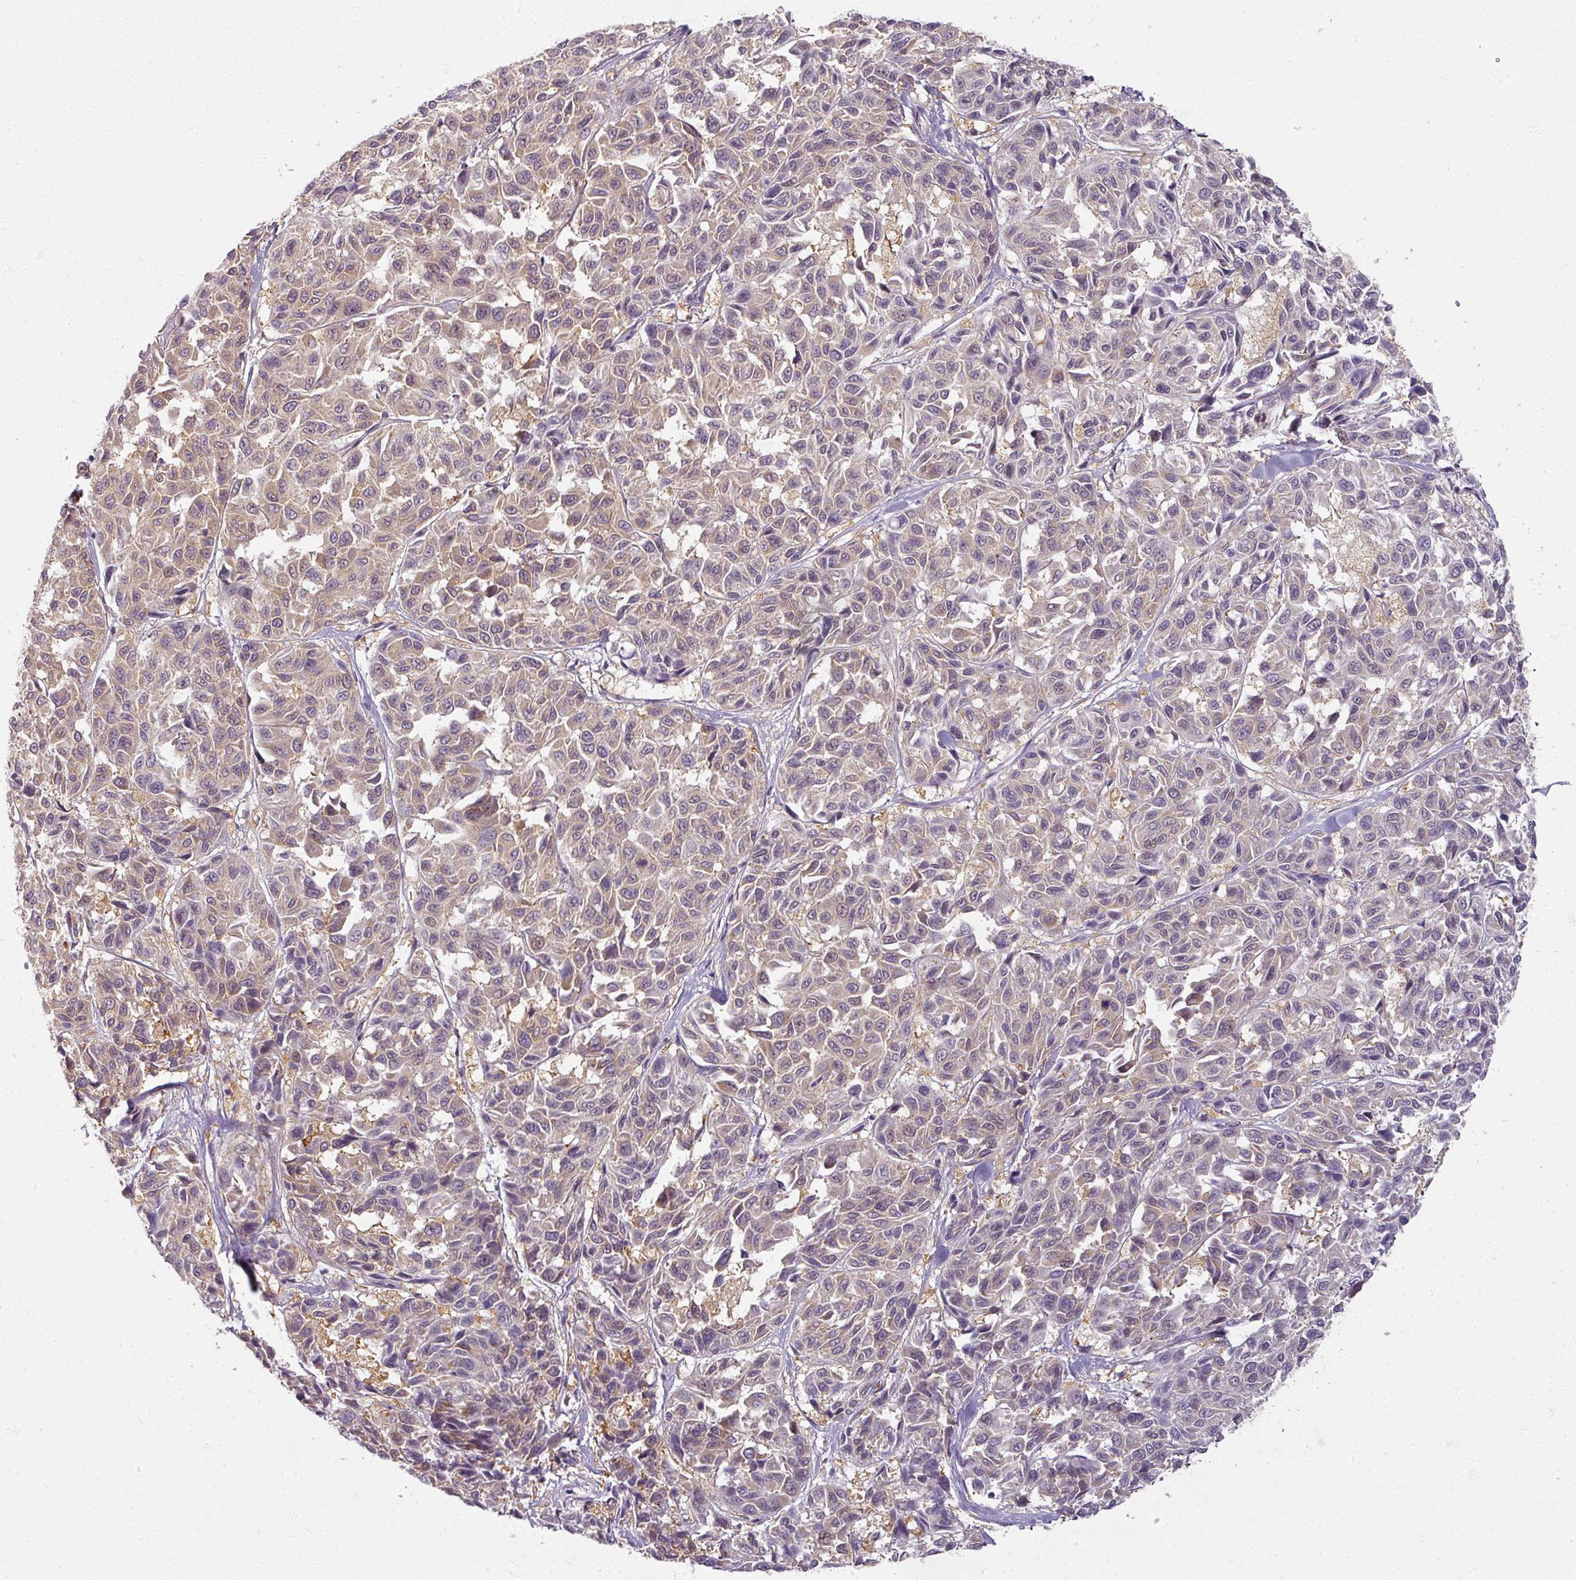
{"staining": {"intensity": "weak", "quantity": "<25%", "location": "cytoplasmic/membranous"}, "tissue": "melanoma", "cell_type": "Tumor cells", "image_type": "cancer", "snomed": [{"axis": "morphology", "description": "Malignant melanoma, NOS"}, {"axis": "topography", "description": "Skin"}], "caption": "Immunohistochemistry (IHC) image of neoplastic tissue: malignant melanoma stained with DAB reveals no significant protein positivity in tumor cells.", "gene": "AGPAT4", "patient": {"sex": "female", "age": 66}}